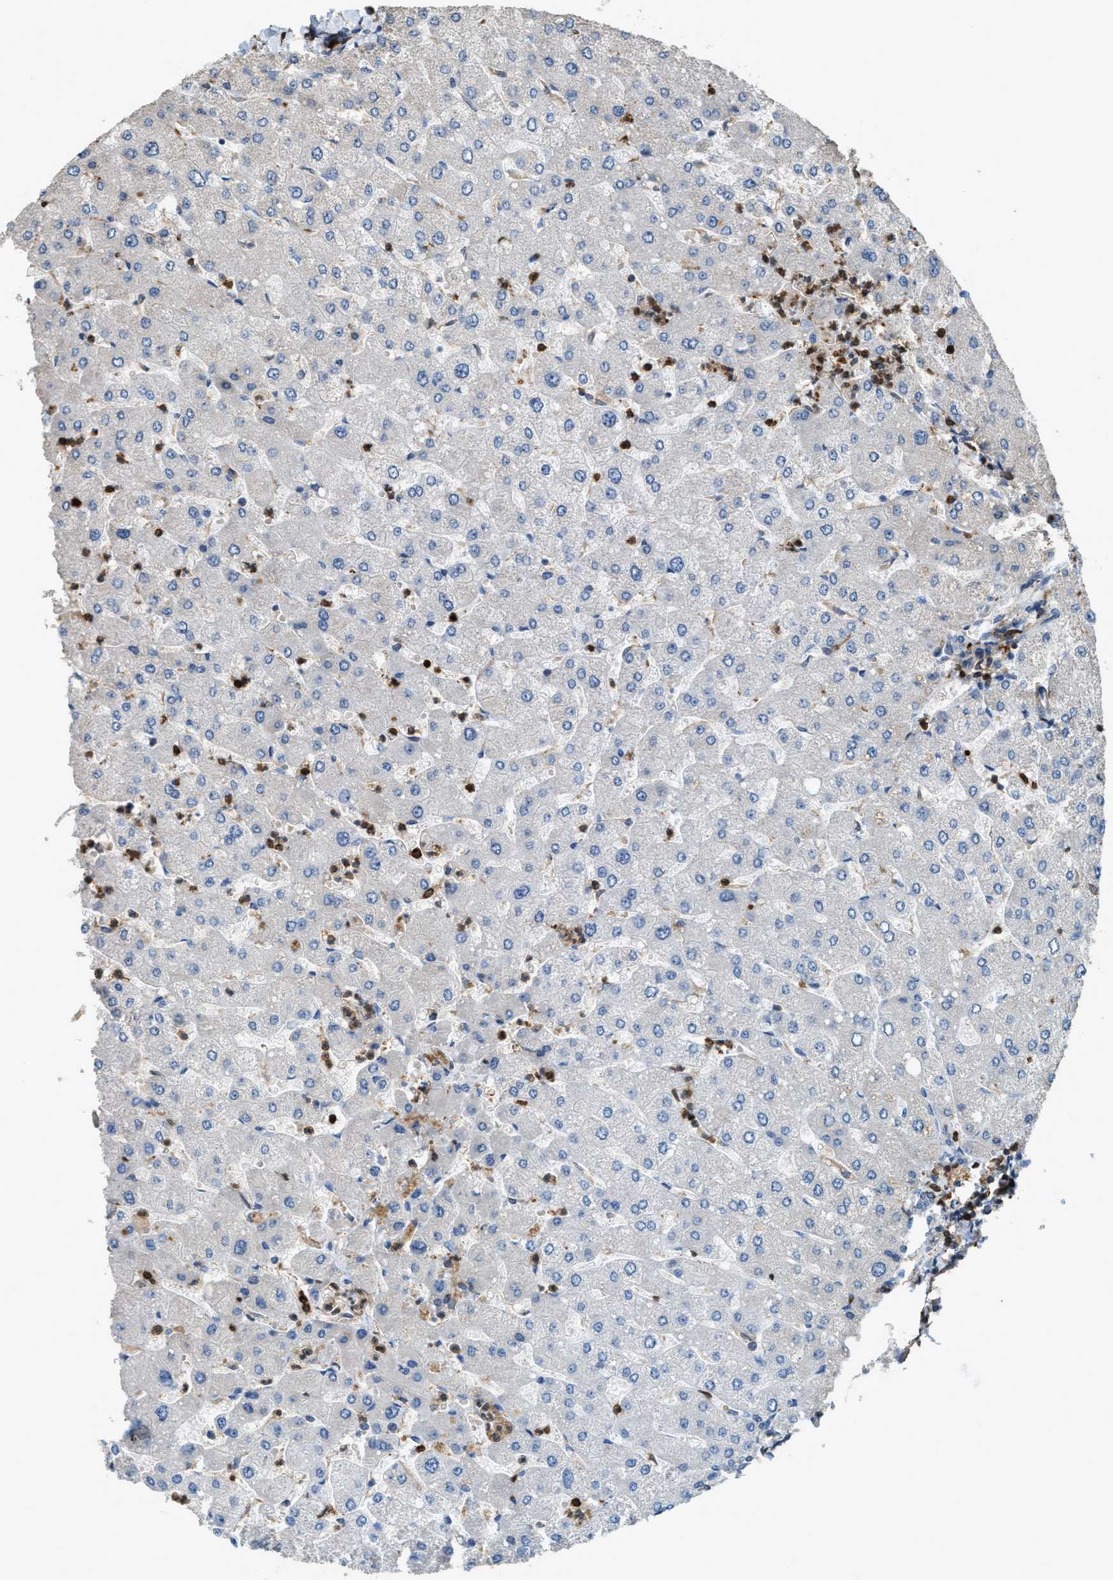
{"staining": {"intensity": "negative", "quantity": "none", "location": "none"}, "tissue": "liver", "cell_type": "Cholangiocytes", "image_type": "normal", "snomed": [{"axis": "morphology", "description": "Normal tissue, NOS"}, {"axis": "topography", "description": "Liver"}], "caption": "This image is of unremarkable liver stained with IHC to label a protein in brown with the nuclei are counter-stained blue. There is no expression in cholangiocytes.", "gene": "SERPINB5", "patient": {"sex": "male", "age": 55}}